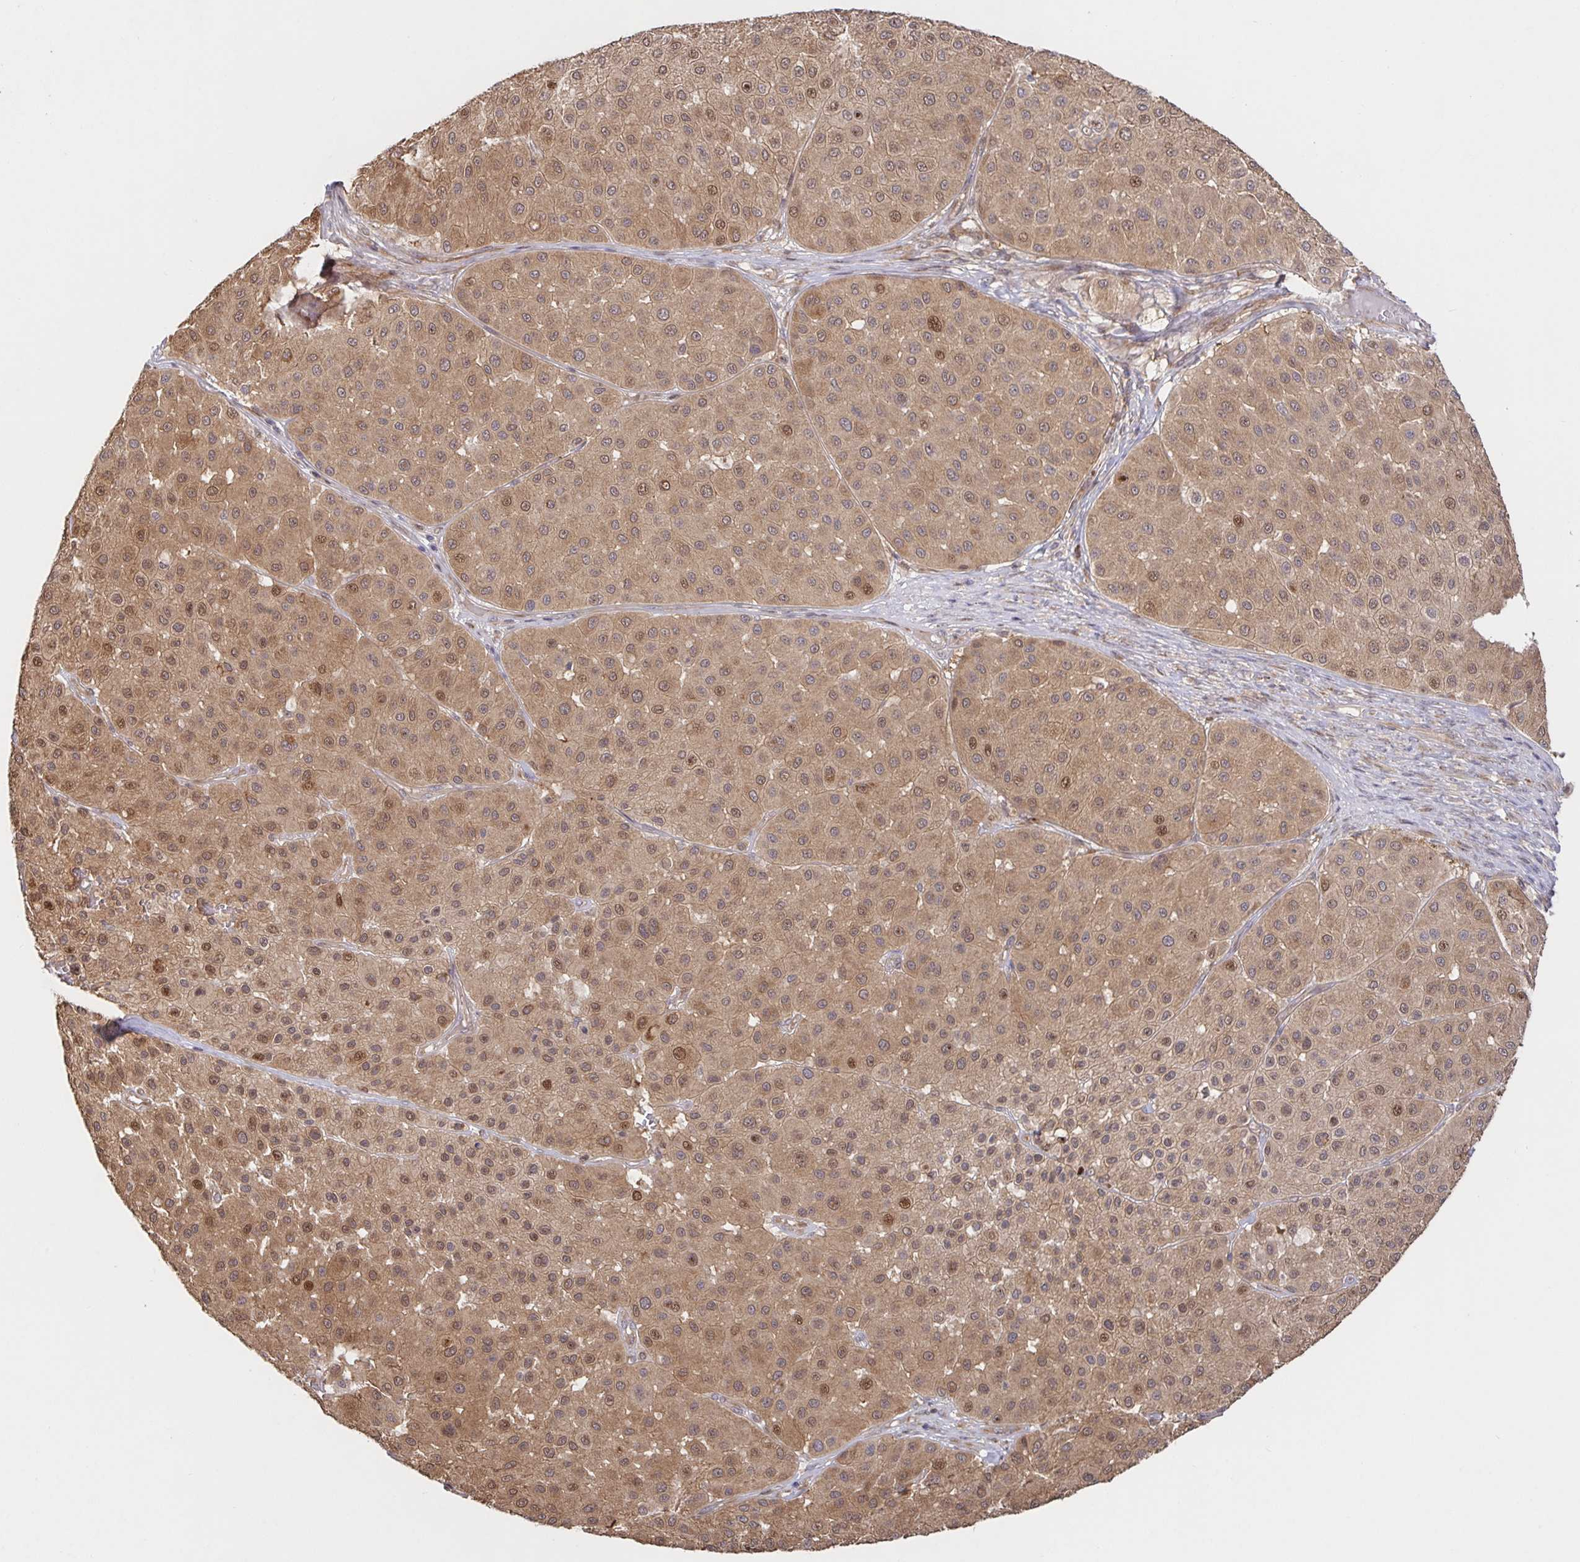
{"staining": {"intensity": "moderate", "quantity": ">75%", "location": "cytoplasmic/membranous,nuclear"}, "tissue": "melanoma", "cell_type": "Tumor cells", "image_type": "cancer", "snomed": [{"axis": "morphology", "description": "Malignant melanoma, Metastatic site"}, {"axis": "topography", "description": "Smooth muscle"}], "caption": "Tumor cells exhibit moderate cytoplasmic/membranous and nuclear expression in about >75% of cells in malignant melanoma (metastatic site). The staining is performed using DAB (3,3'-diaminobenzidine) brown chromogen to label protein expression. The nuclei are counter-stained blue using hematoxylin.", "gene": "AACS", "patient": {"sex": "male", "age": 41}}